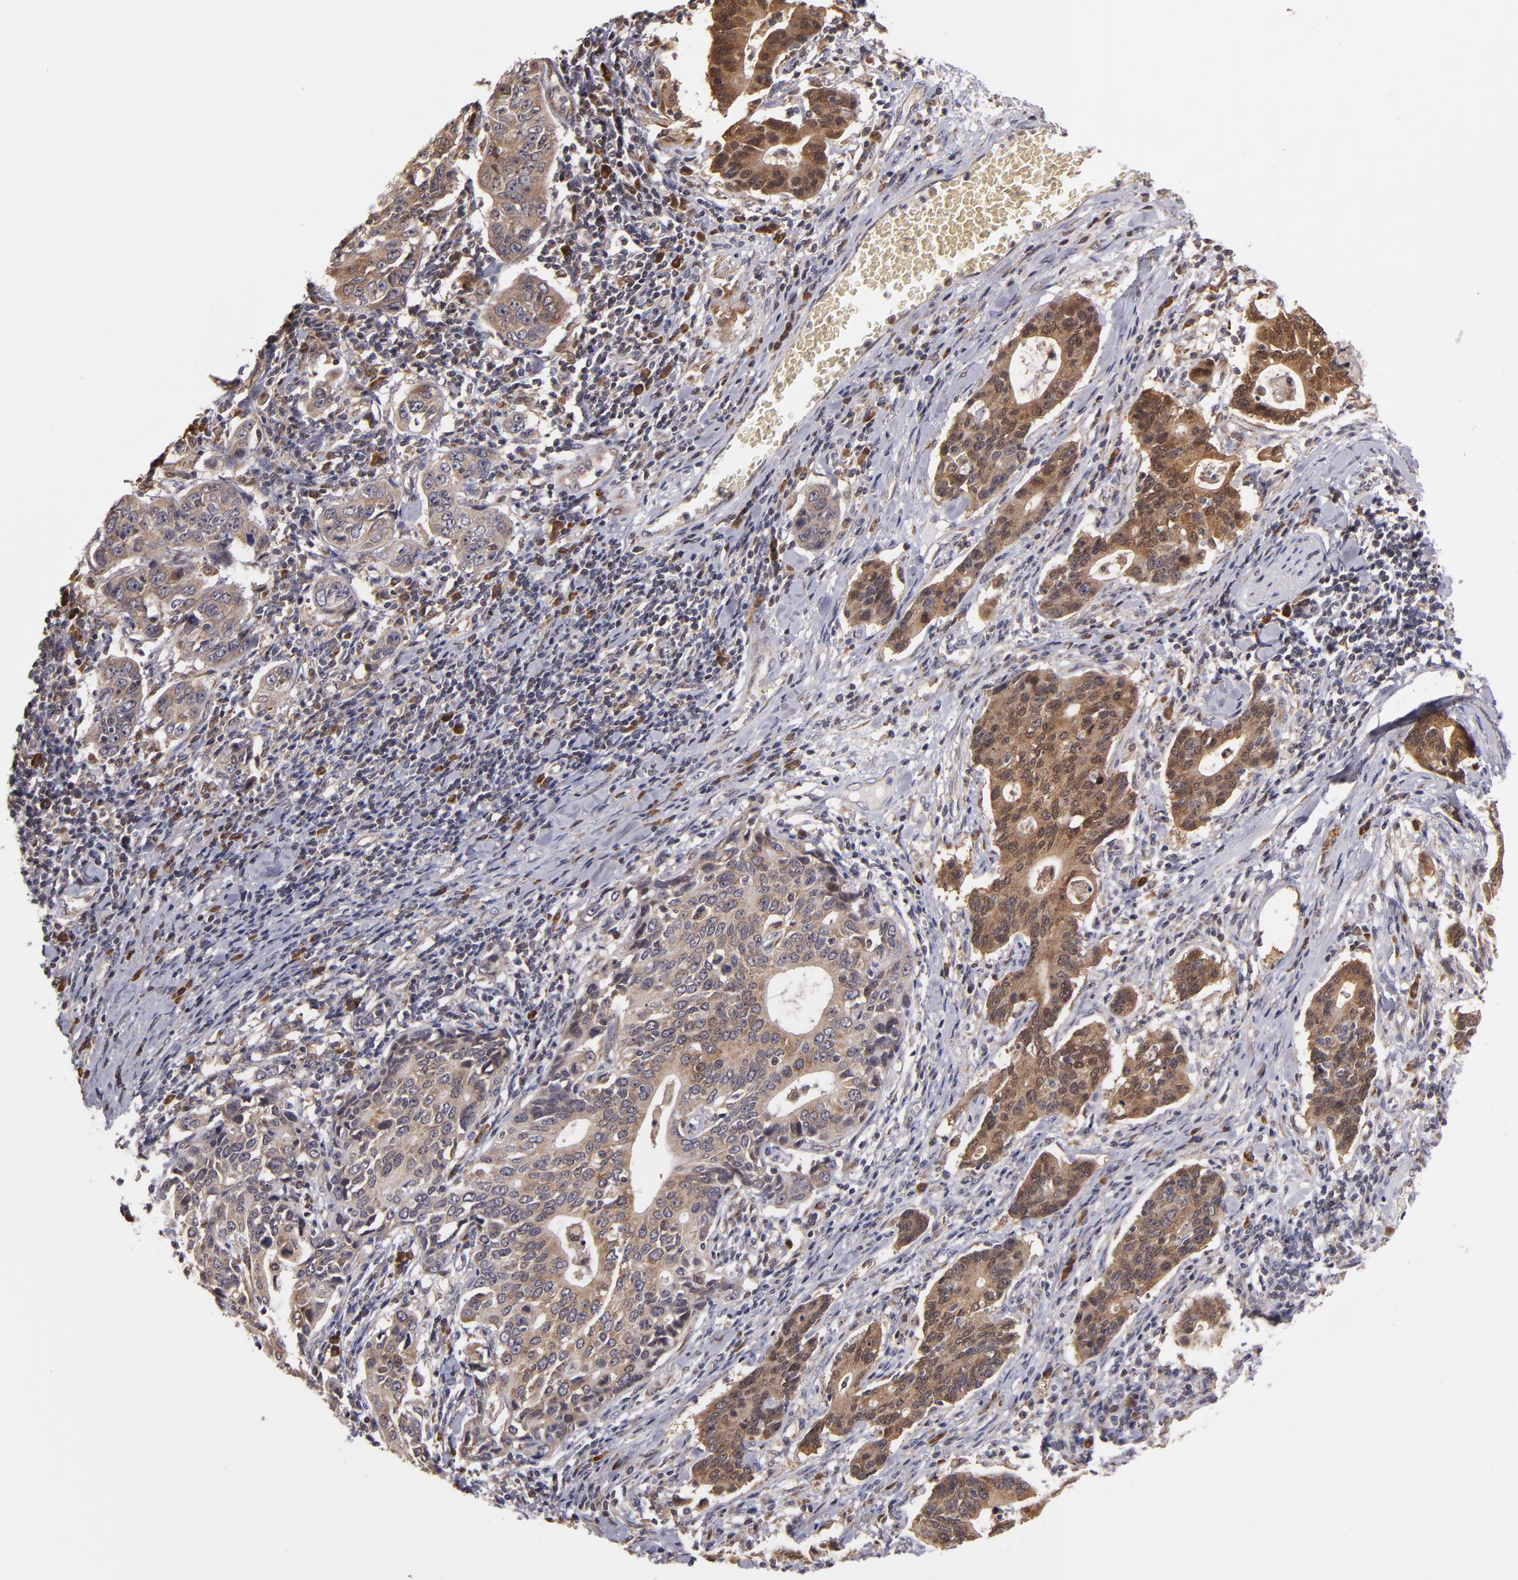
{"staining": {"intensity": "moderate", "quantity": ">75%", "location": "cytoplasmic/membranous"}, "tissue": "stomach cancer", "cell_type": "Tumor cells", "image_type": "cancer", "snomed": [{"axis": "morphology", "description": "Adenocarcinoma, NOS"}, {"axis": "topography", "description": "Esophagus"}, {"axis": "topography", "description": "Stomach"}], "caption": "An immunohistochemistry (IHC) photomicrograph of tumor tissue is shown. Protein staining in brown highlights moderate cytoplasmic/membranous positivity in stomach adenocarcinoma within tumor cells.", "gene": "CASP1", "patient": {"sex": "male", "age": 74}}